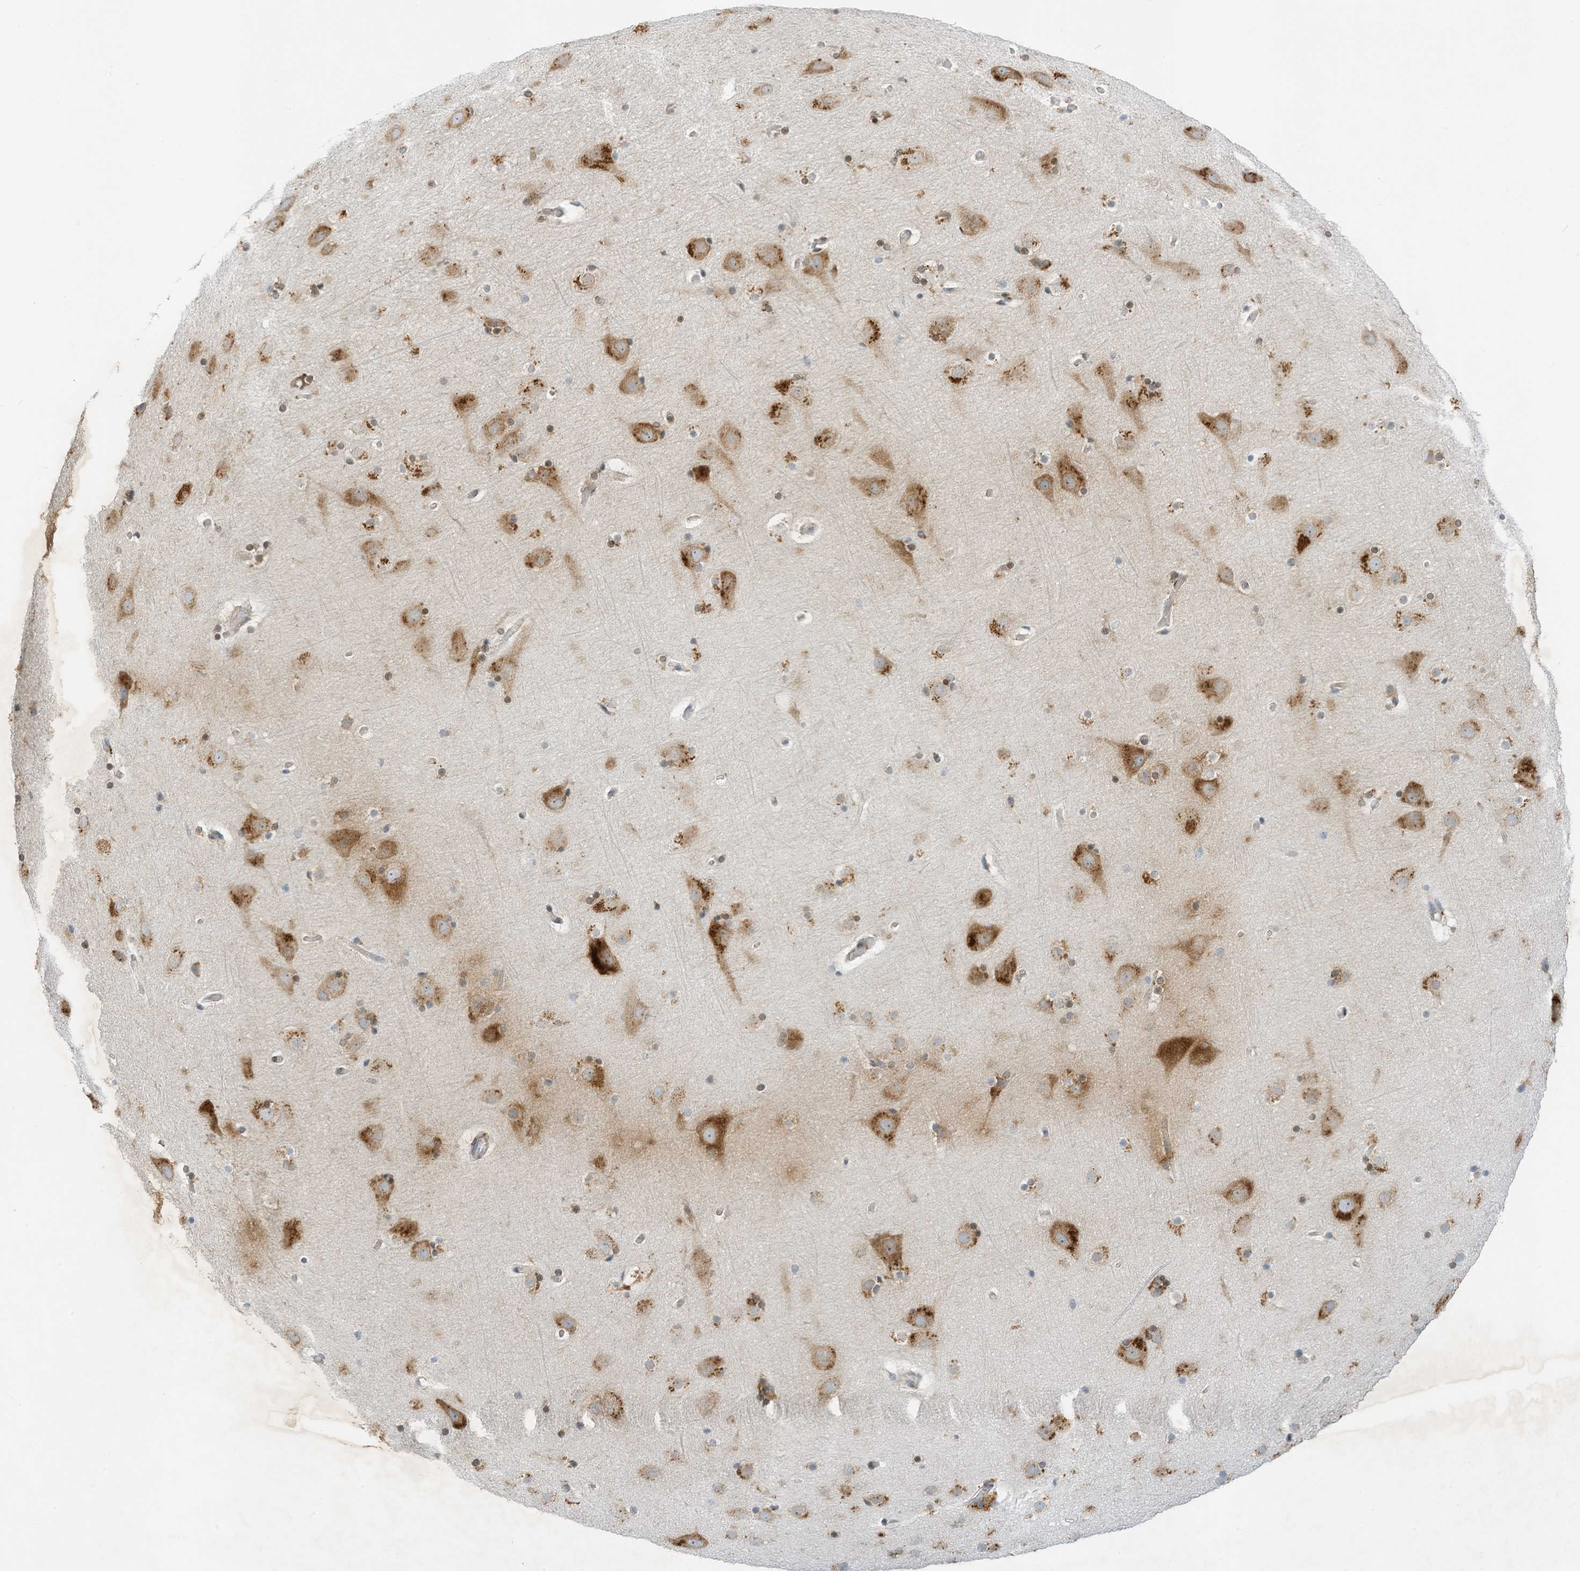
{"staining": {"intensity": "negative", "quantity": "none", "location": "none"}, "tissue": "cerebral cortex", "cell_type": "Endothelial cells", "image_type": "normal", "snomed": [{"axis": "morphology", "description": "Normal tissue, NOS"}, {"axis": "topography", "description": "Cerebral cortex"}], "caption": "The micrograph shows no staining of endothelial cells in normal cerebral cortex.", "gene": "EDF1", "patient": {"sex": "male", "age": 57}}